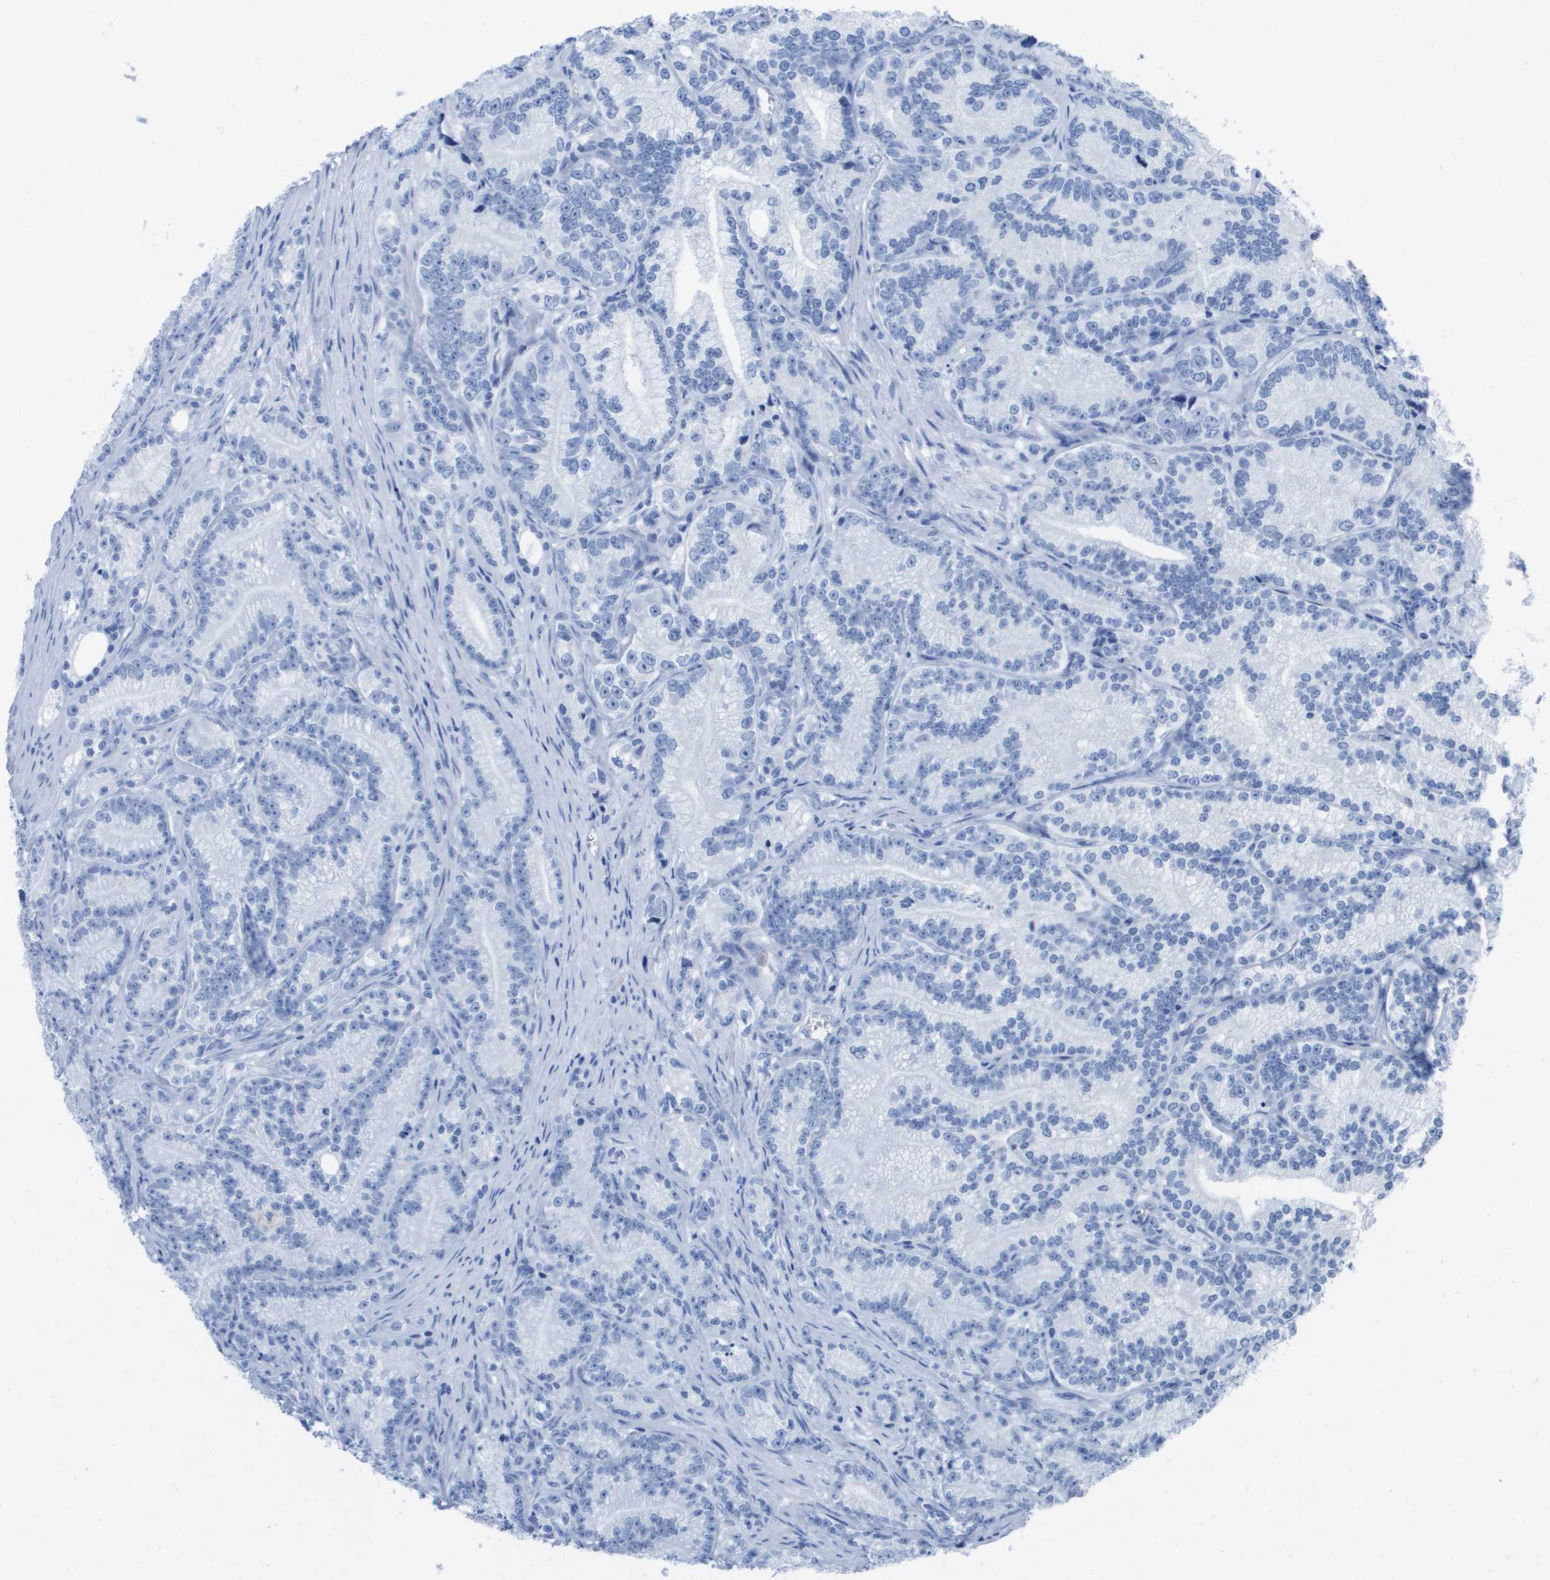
{"staining": {"intensity": "negative", "quantity": "none", "location": "none"}, "tissue": "prostate cancer", "cell_type": "Tumor cells", "image_type": "cancer", "snomed": [{"axis": "morphology", "description": "Adenocarcinoma, Low grade"}, {"axis": "topography", "description": "Prostate"}], "caption": "High power microscopy image of an immunohistochemistry (IHC) micrograph of adenocarcinoma (low-grade) (prostate), revealing no significant positivity in tumor cells. (Brightfield microscopy of DAB (3,3'-diaminobenzidine) IHC at high magnification).", "gene": "KCNA3", "patient": {"sex": "male", "age": 89}}